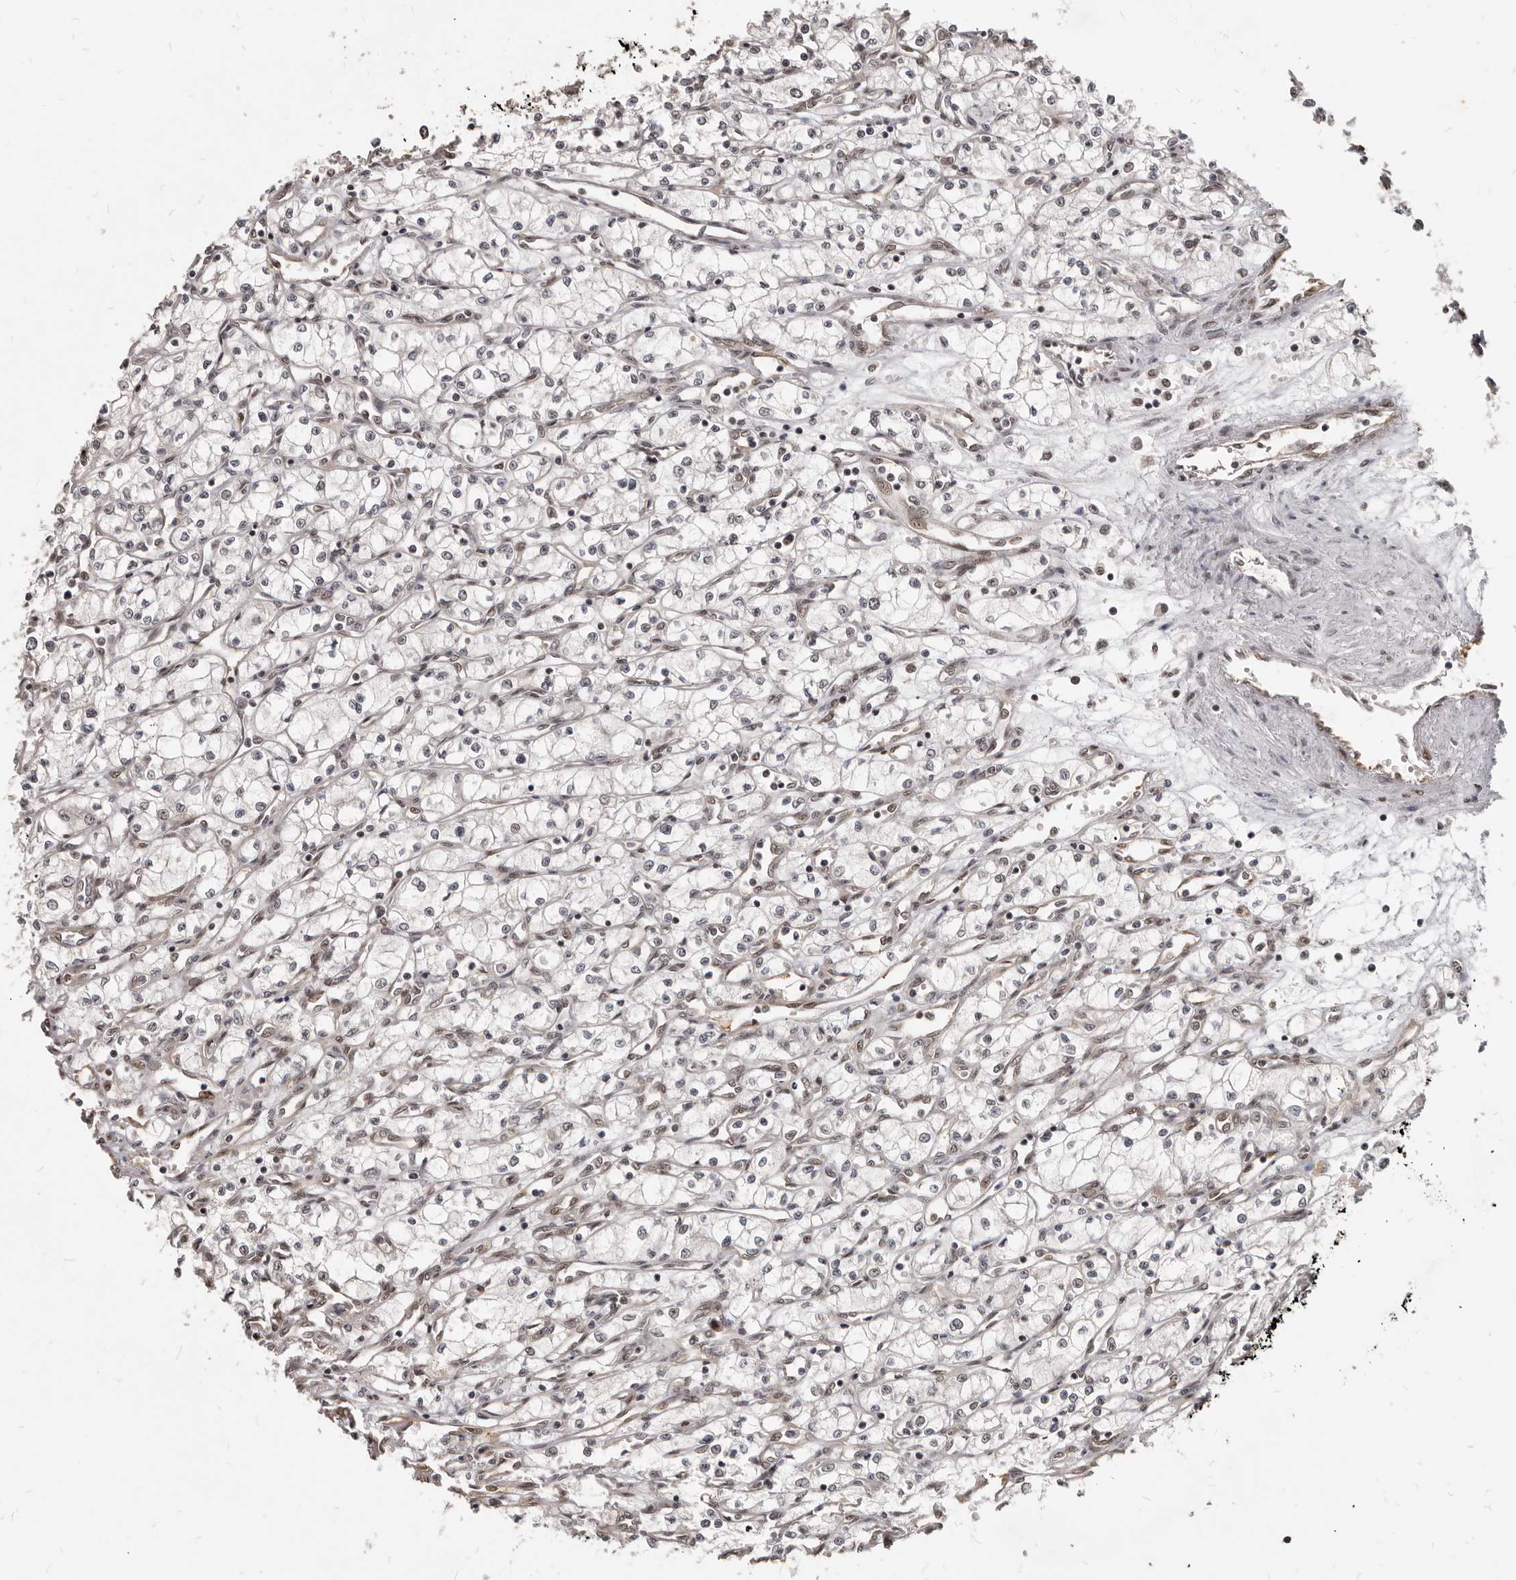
{"staining": {"intensity": "negative", "quantity": "none", "location": "none"}, "tissue": "renal cancer", "cell_type": "Tumor cells", "image_type": "cancer", "snomed": [{"axis": "morphology", "description": "Adenocarcinoma, NOS"}, {"axis": "topography", "description": "Kidney"}], "caption": "DAB immunohistochemical staining of adenocarcinoma (renal) demonstrates no significant staining in tumor cells.", "gene": "ATF5", "patient": {"sex": "male", "age": 59}}